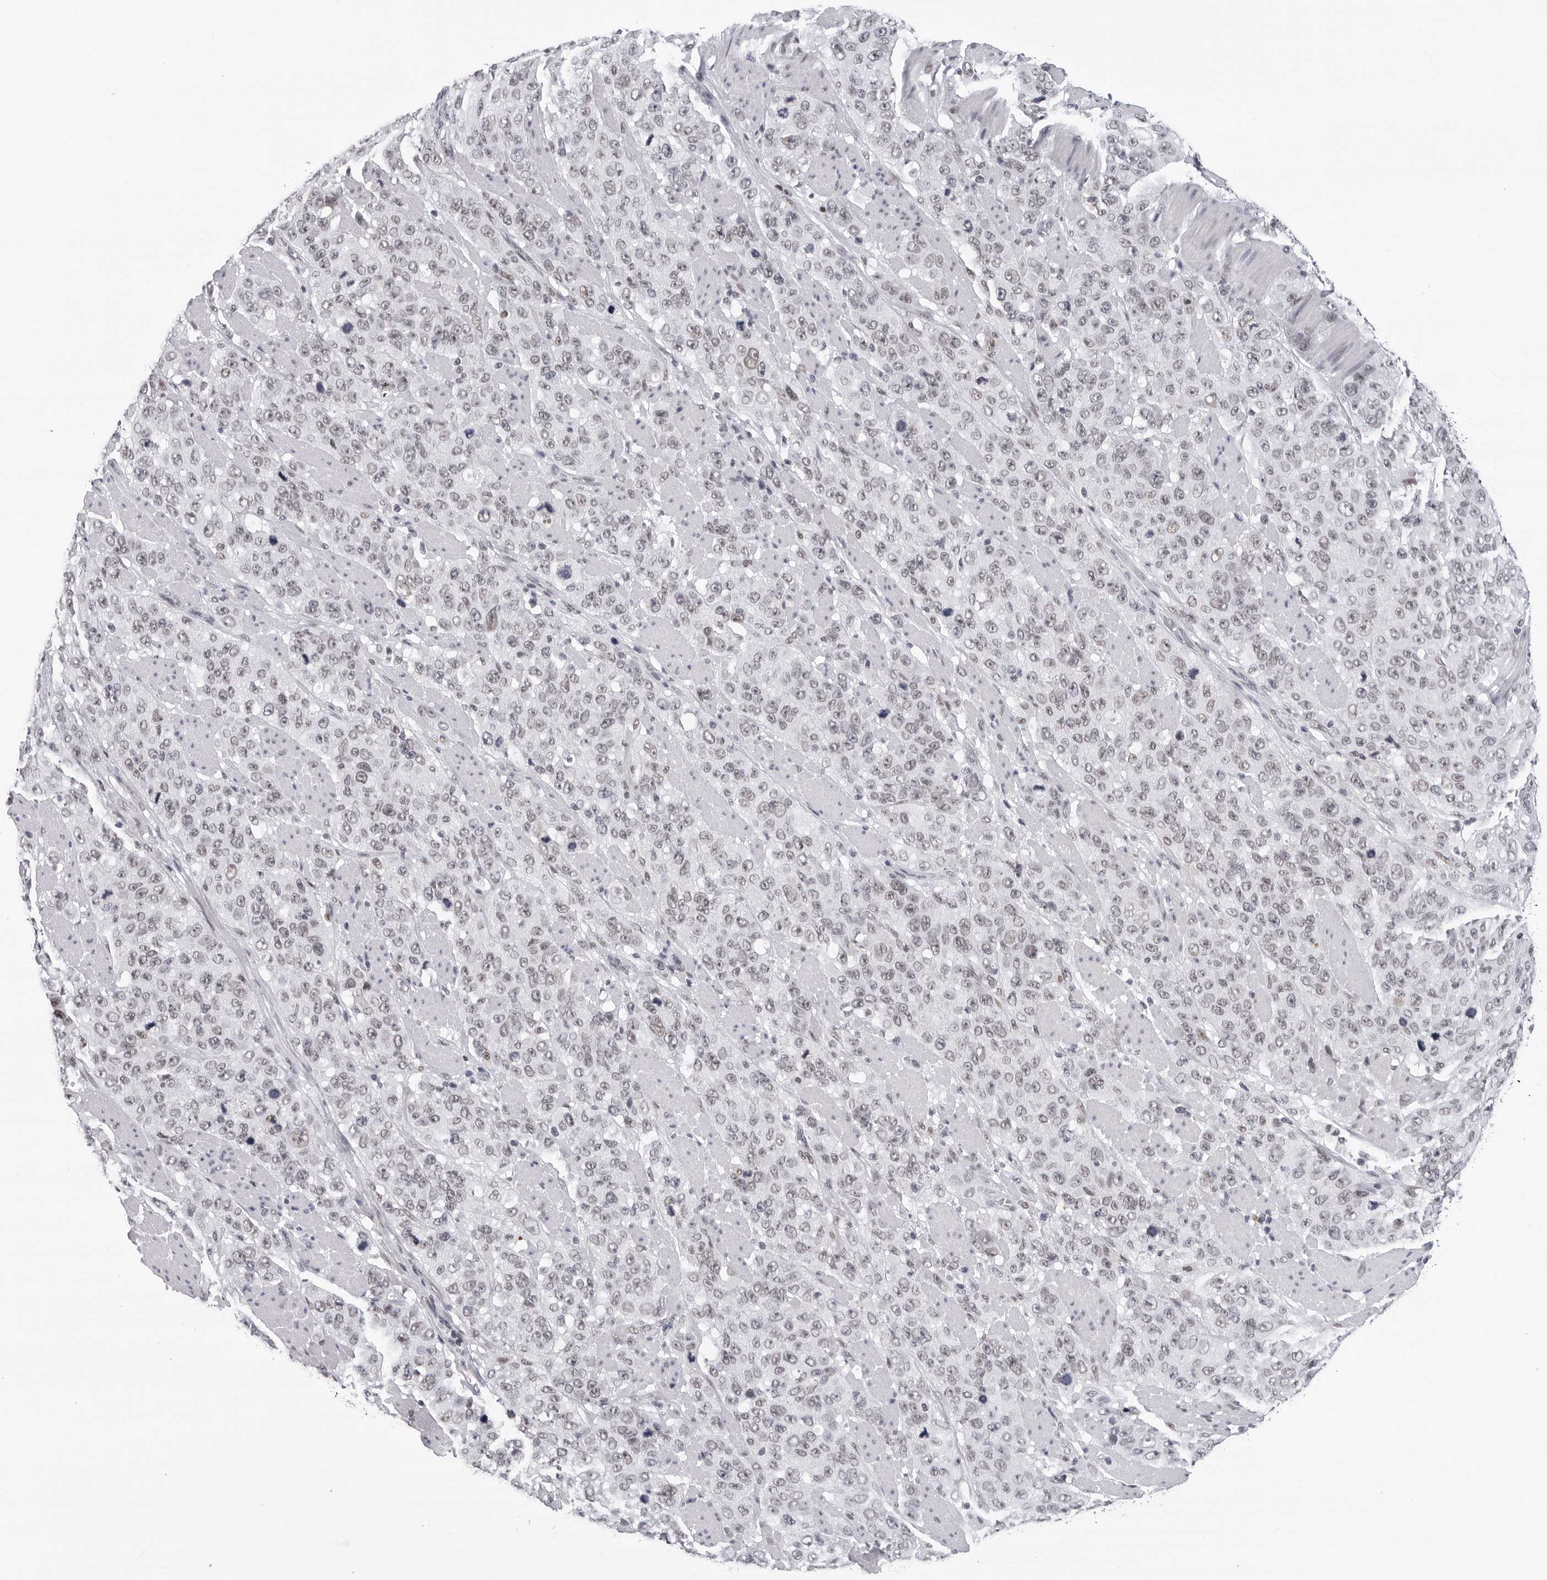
{"staining": {"intensity": "weak", "quantity": "<25%", "location": "nuclear"}, "tissue": "stomach cancer", "cell_type": "Tumor cells", "image_type": "cancer", "snomed": [{"axis": "morphology", "description": "Adenocarcinoma, NOS"}, {"axis": "topography", "description": "Stomach"}], "caption": "DAB immunohistochemical staining of human stomach cancer shows no significant positivity in tumor cells.", "gene": "SF3B4", "patient": {"sex": "male", "age": 48}}